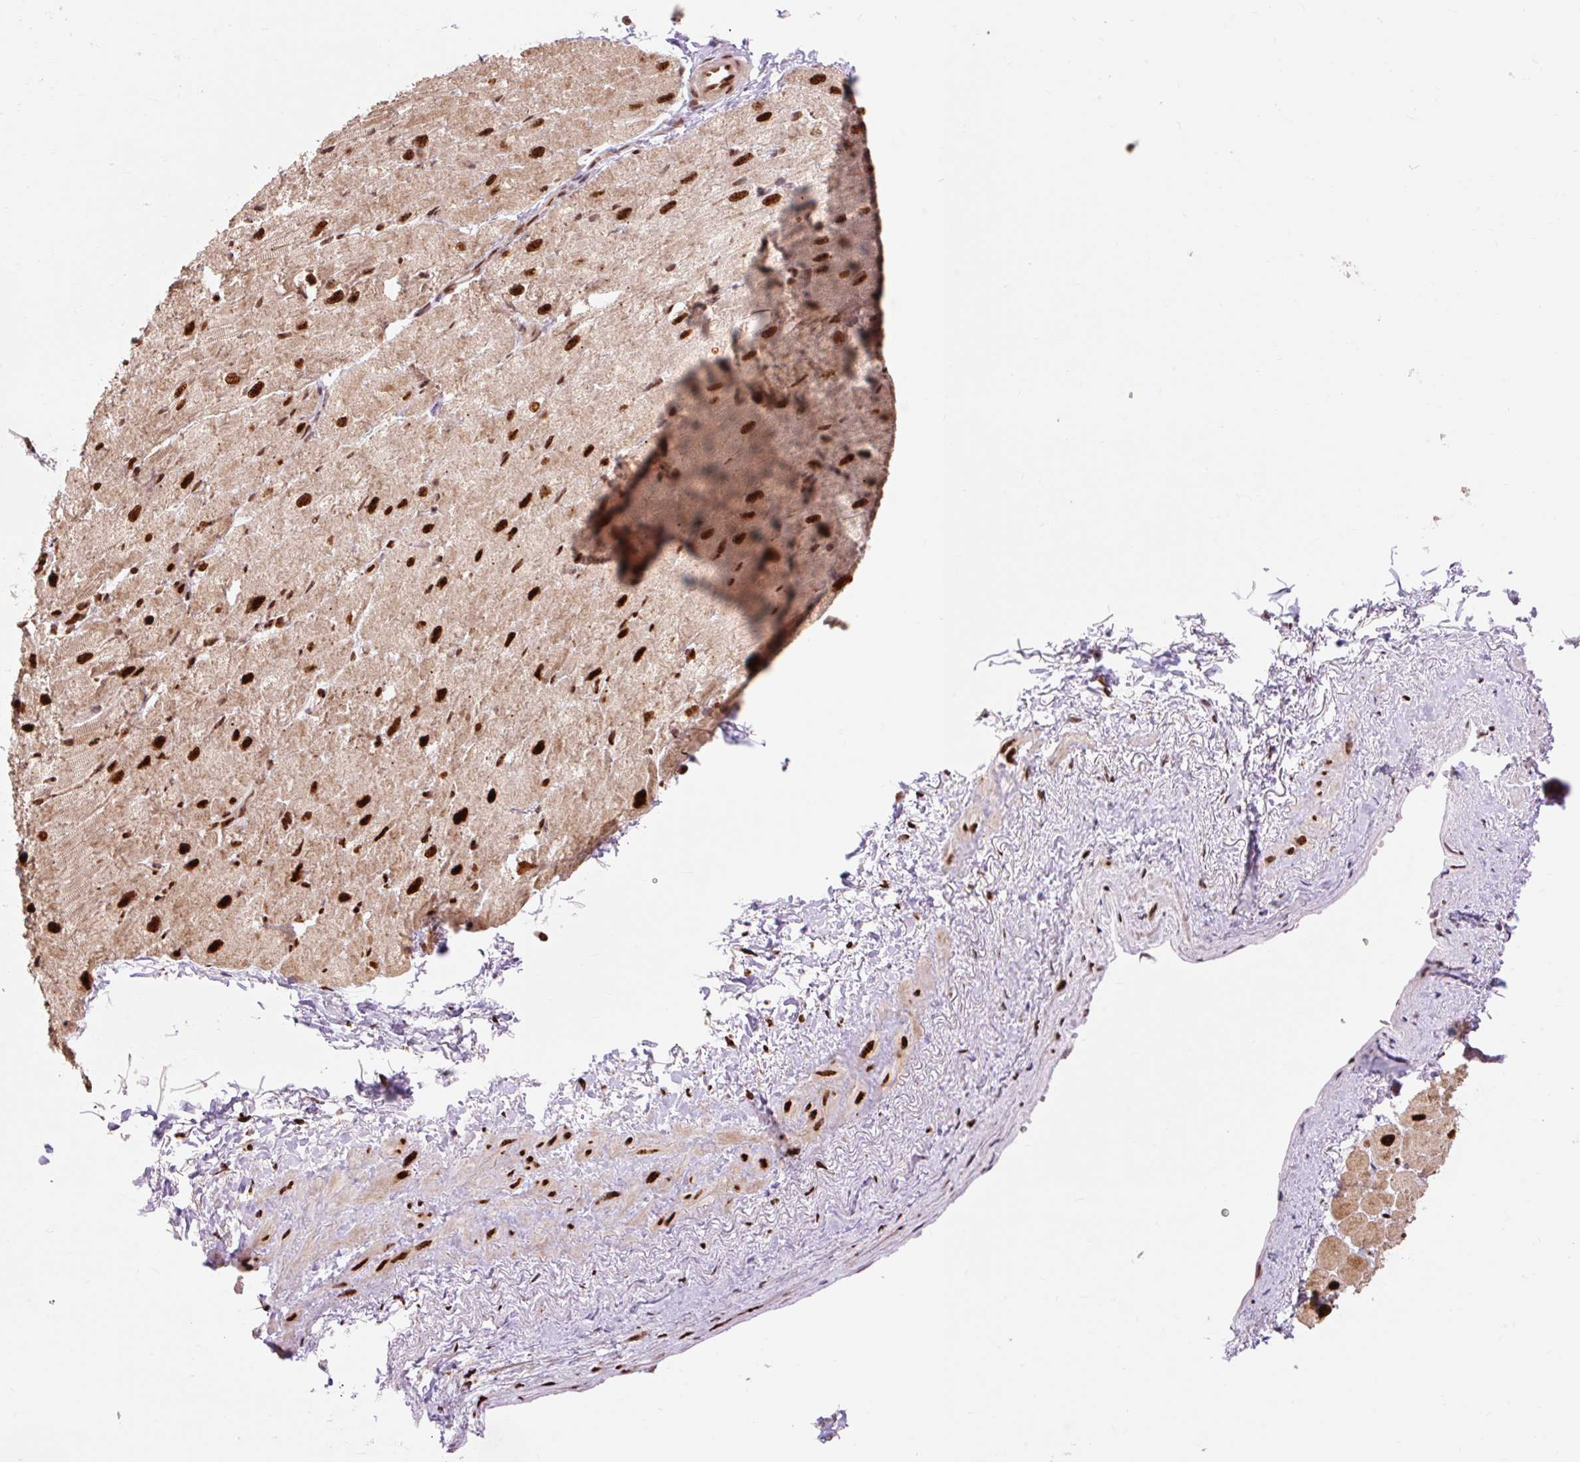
{"staining": {"intensity": "strong", "quantity": ">75%", "location": "cytoplasmic/membranous,nuclear"}, "tissue": "heart muscle", "cell_type": "Cardiomyocytes", "image_type": "normal", "snomed": [{"axis": "morphology", "description": "Normal tissue, NOS"}, {"axis": "topography", "description": "Heart"}], "caption": "Approximately >75% of cardiomyocytes in benign heart muscle demonstrate strong cytoplasmic/membranous,nuclear protein positivity as visualized by brown immunohistochemical staining.", "gene": "MECOM", "patient": {"sex": "male", "age": 62}}